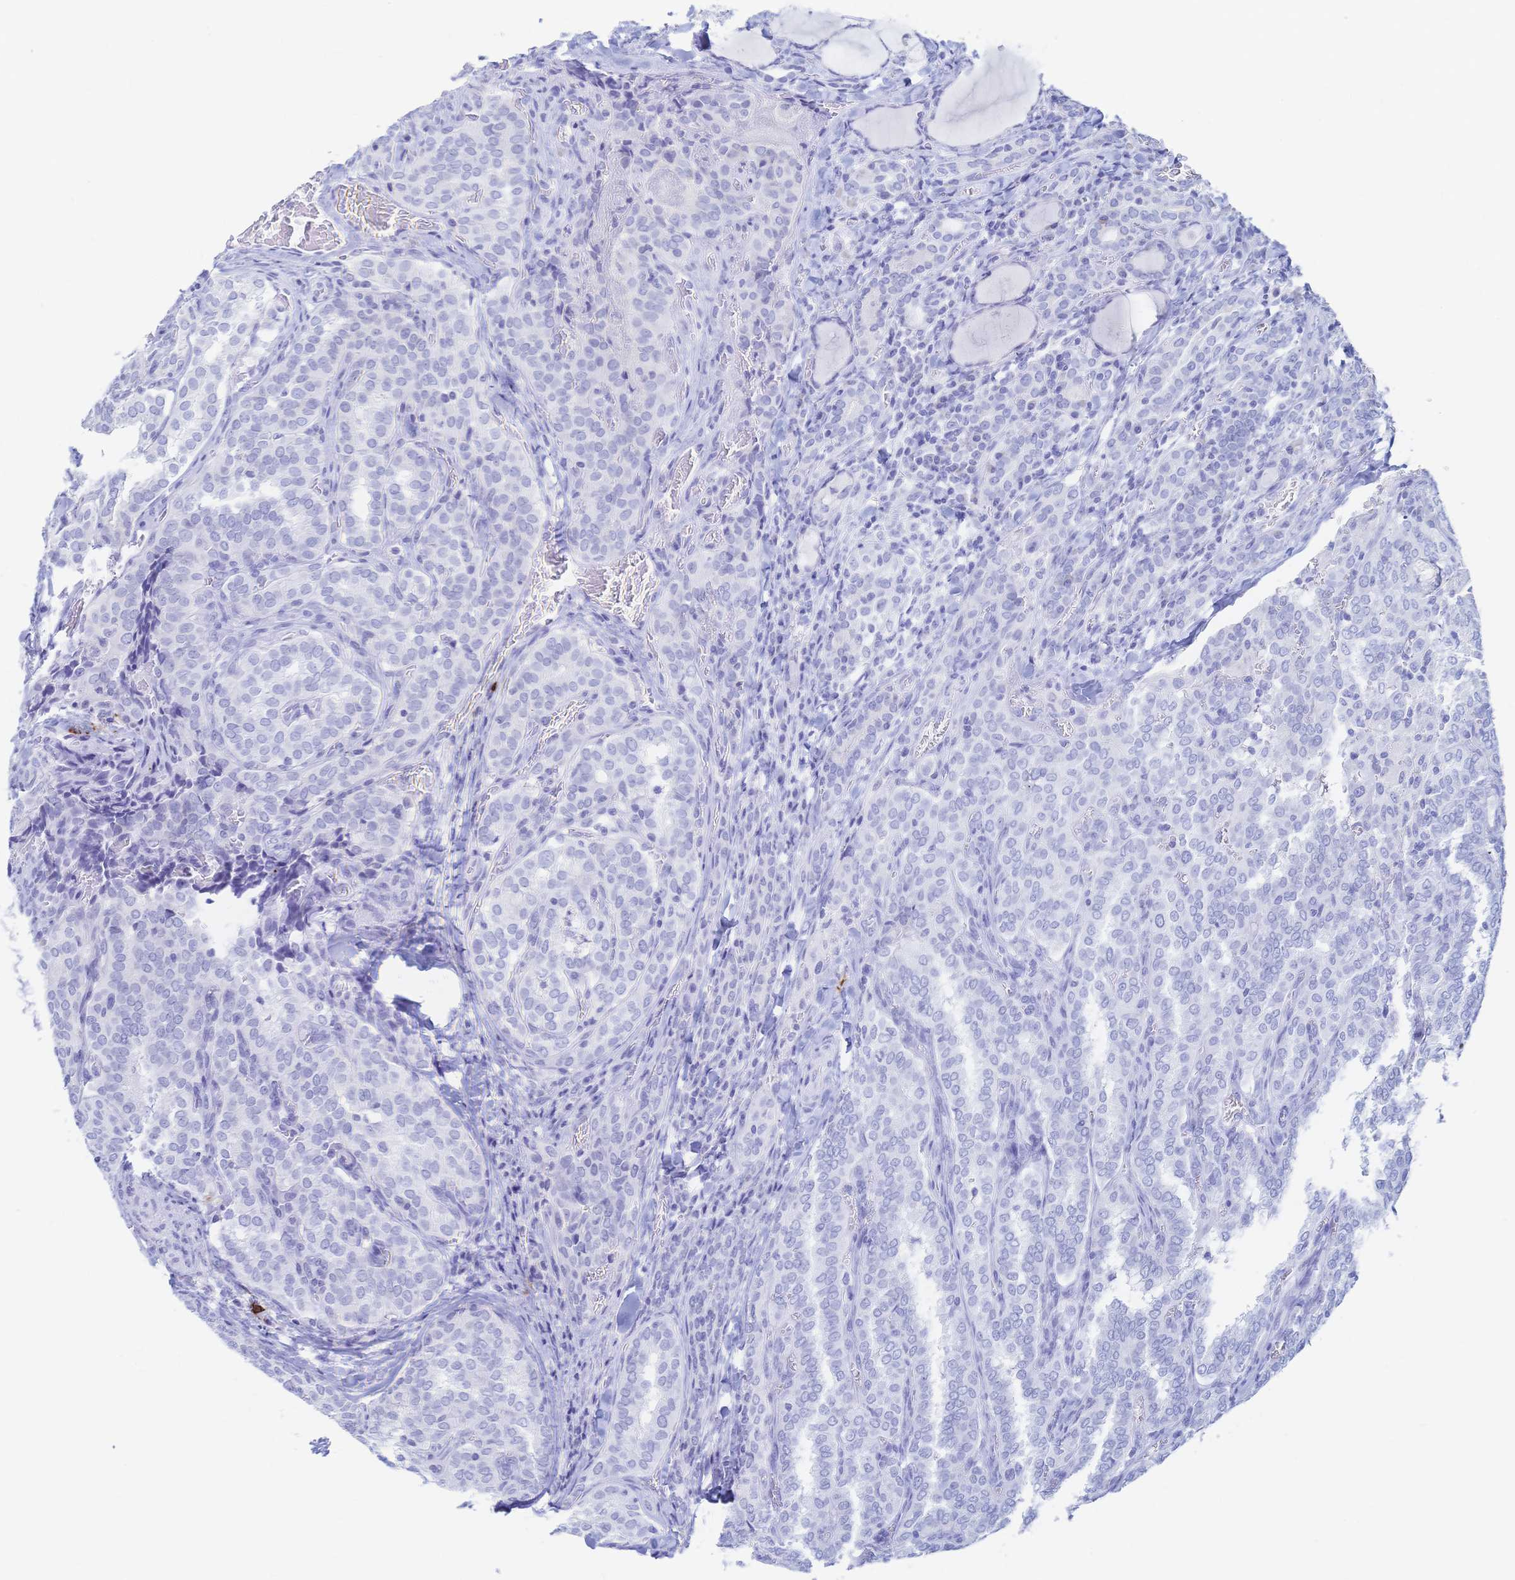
{"staining": {"intensity": "negative", "quantity": "none", "location": "none"}, "tissue": "thyroid cancer", "cell_type": "Tumor cells", "image_type": "cancer", "snomed": [{"axis": "morphology", "description": "Papillary adenocarcinoma, NOS"}, {"axis": "topography", "description": "Thyroid gland"}], "caption": "Tumor cells are negative for protein expression in human thyroid cancer (papillary adenocarcinoma).", "gene": "IL2RB", "patient": {"sex": "female", "age": 30}}